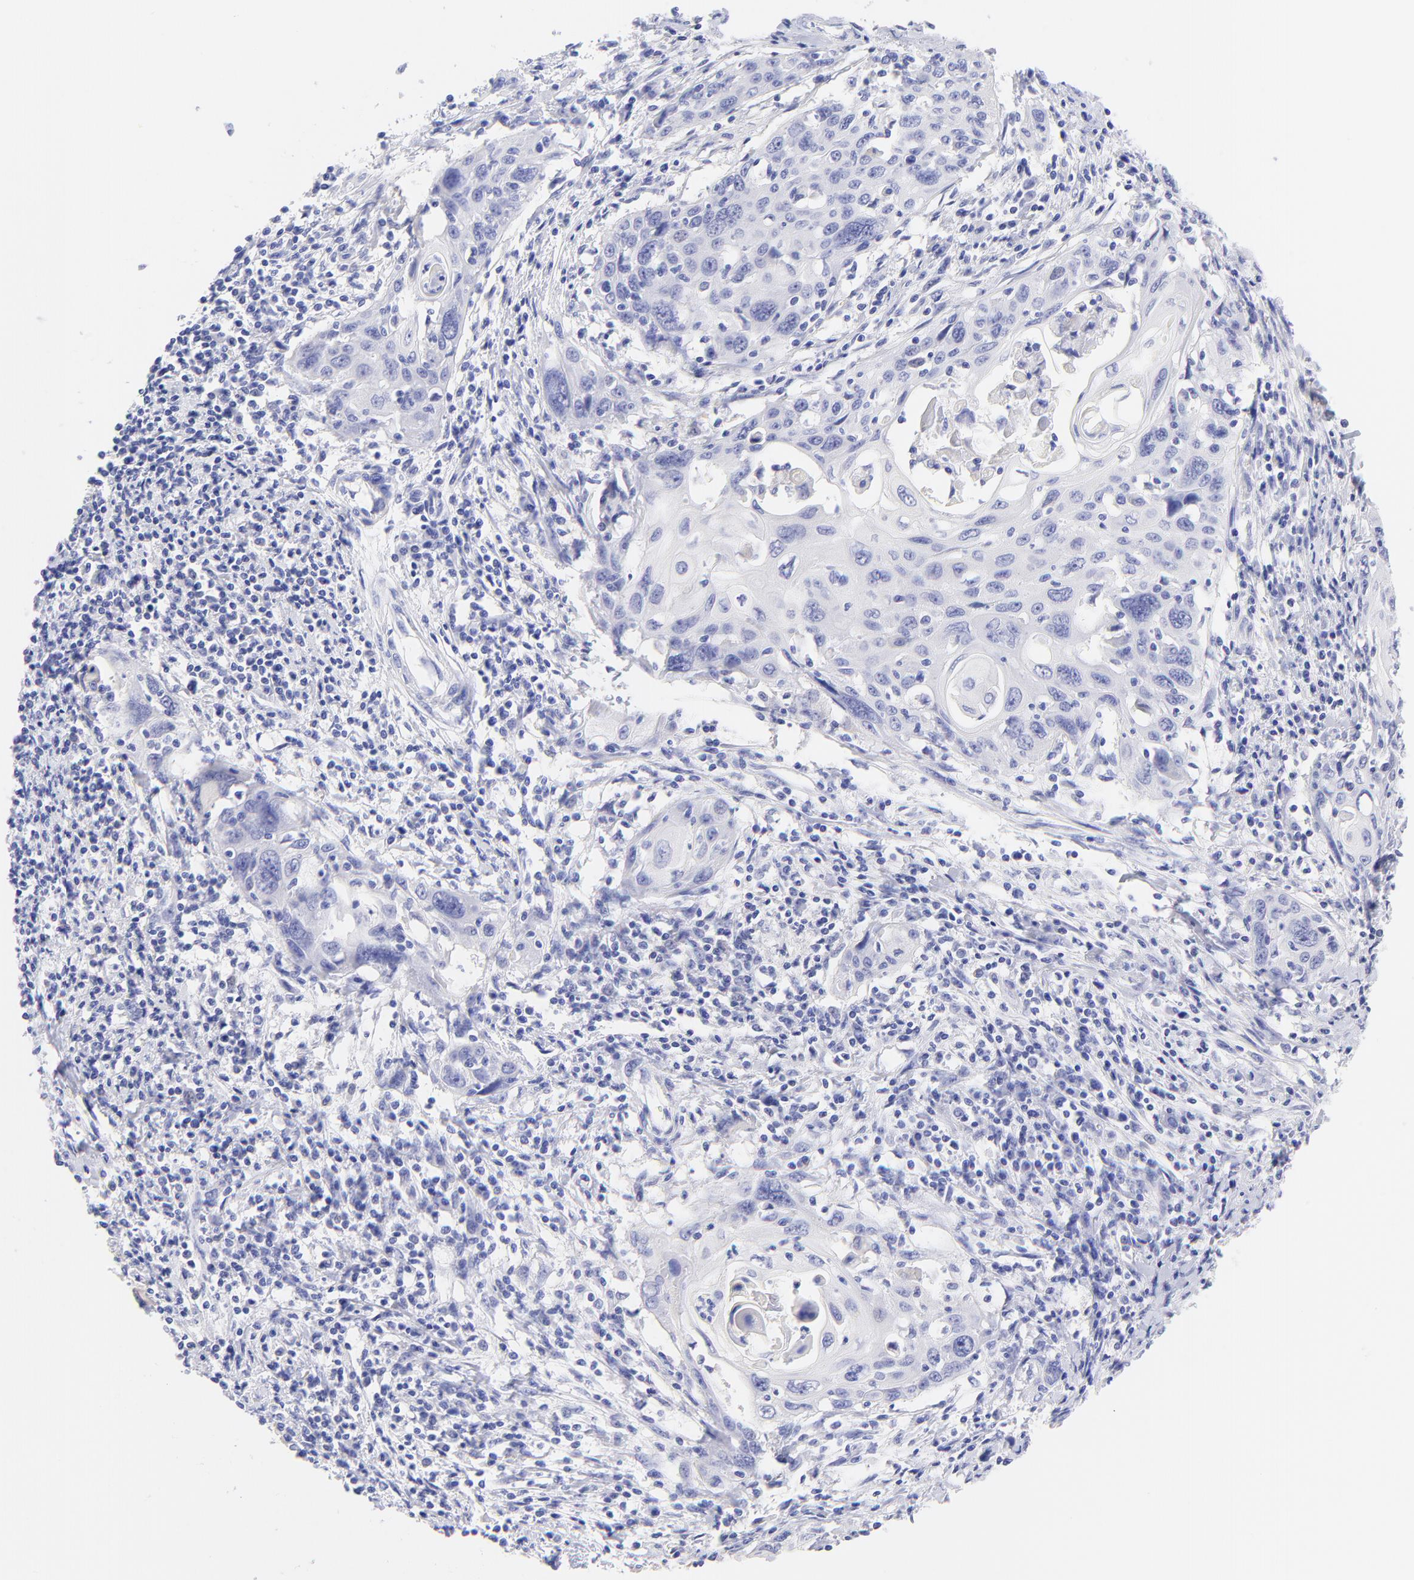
{"staining": {"intensity": "negative", "quantity": "none", "location": "none"}, "tissue": "cervical cancer", "cell_type": "Tumor cells", "image_type": "cancer", "snomed": [{"axis": "morphology", "description": "Squamous cell carcinoma, NOS"}, {"axis": "topography", "description": "Cervix"}], "caption": "Tumor cells are negative for brown protein staining in cervical cancer. (DAB (3,3'-diaminobenzidine) immunohistochemistry visualized using brightfield microscopy, high magnification).", "gene": "FRMPD3", "patient": {"sex": "female", "age": 54}}